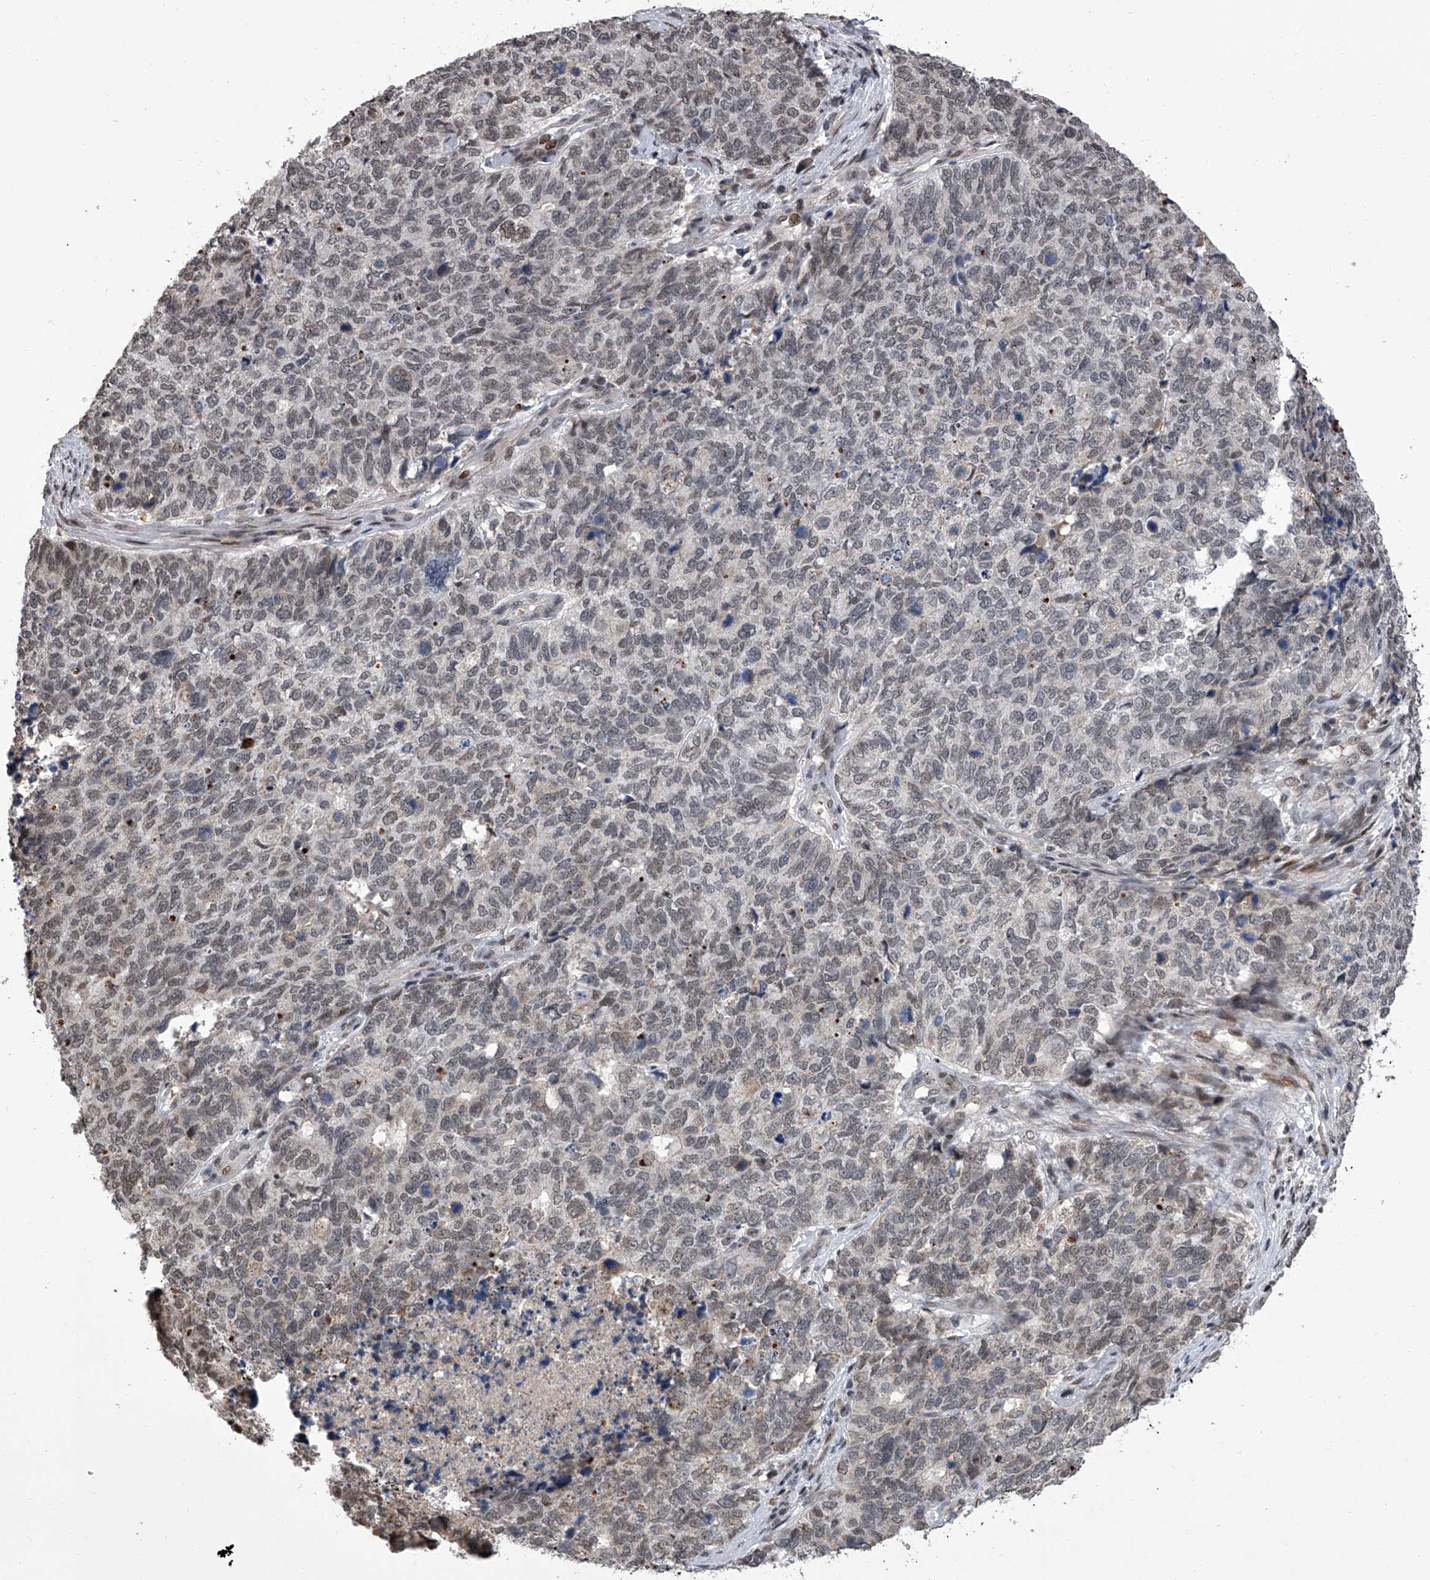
{"staining": {"intensity": "negative", "quantity": "none", "location": "none"}, "tissue": "cervical cancer", "cell_type": "Tumor cells", "image_type": "cancer", "snomed": [{"axis": "morphology", "description": "Squamous cell carcinoma, NOS"}, {"axis": "topography", "description": "Cervix"}], "caption": "A photomicrograph of squamous cell carcinoma (cervical) stained for a protein shows no brown staining in tumor cells.", "gene": "ZNF426", "patient": {"sex": "female", "age": 63}}